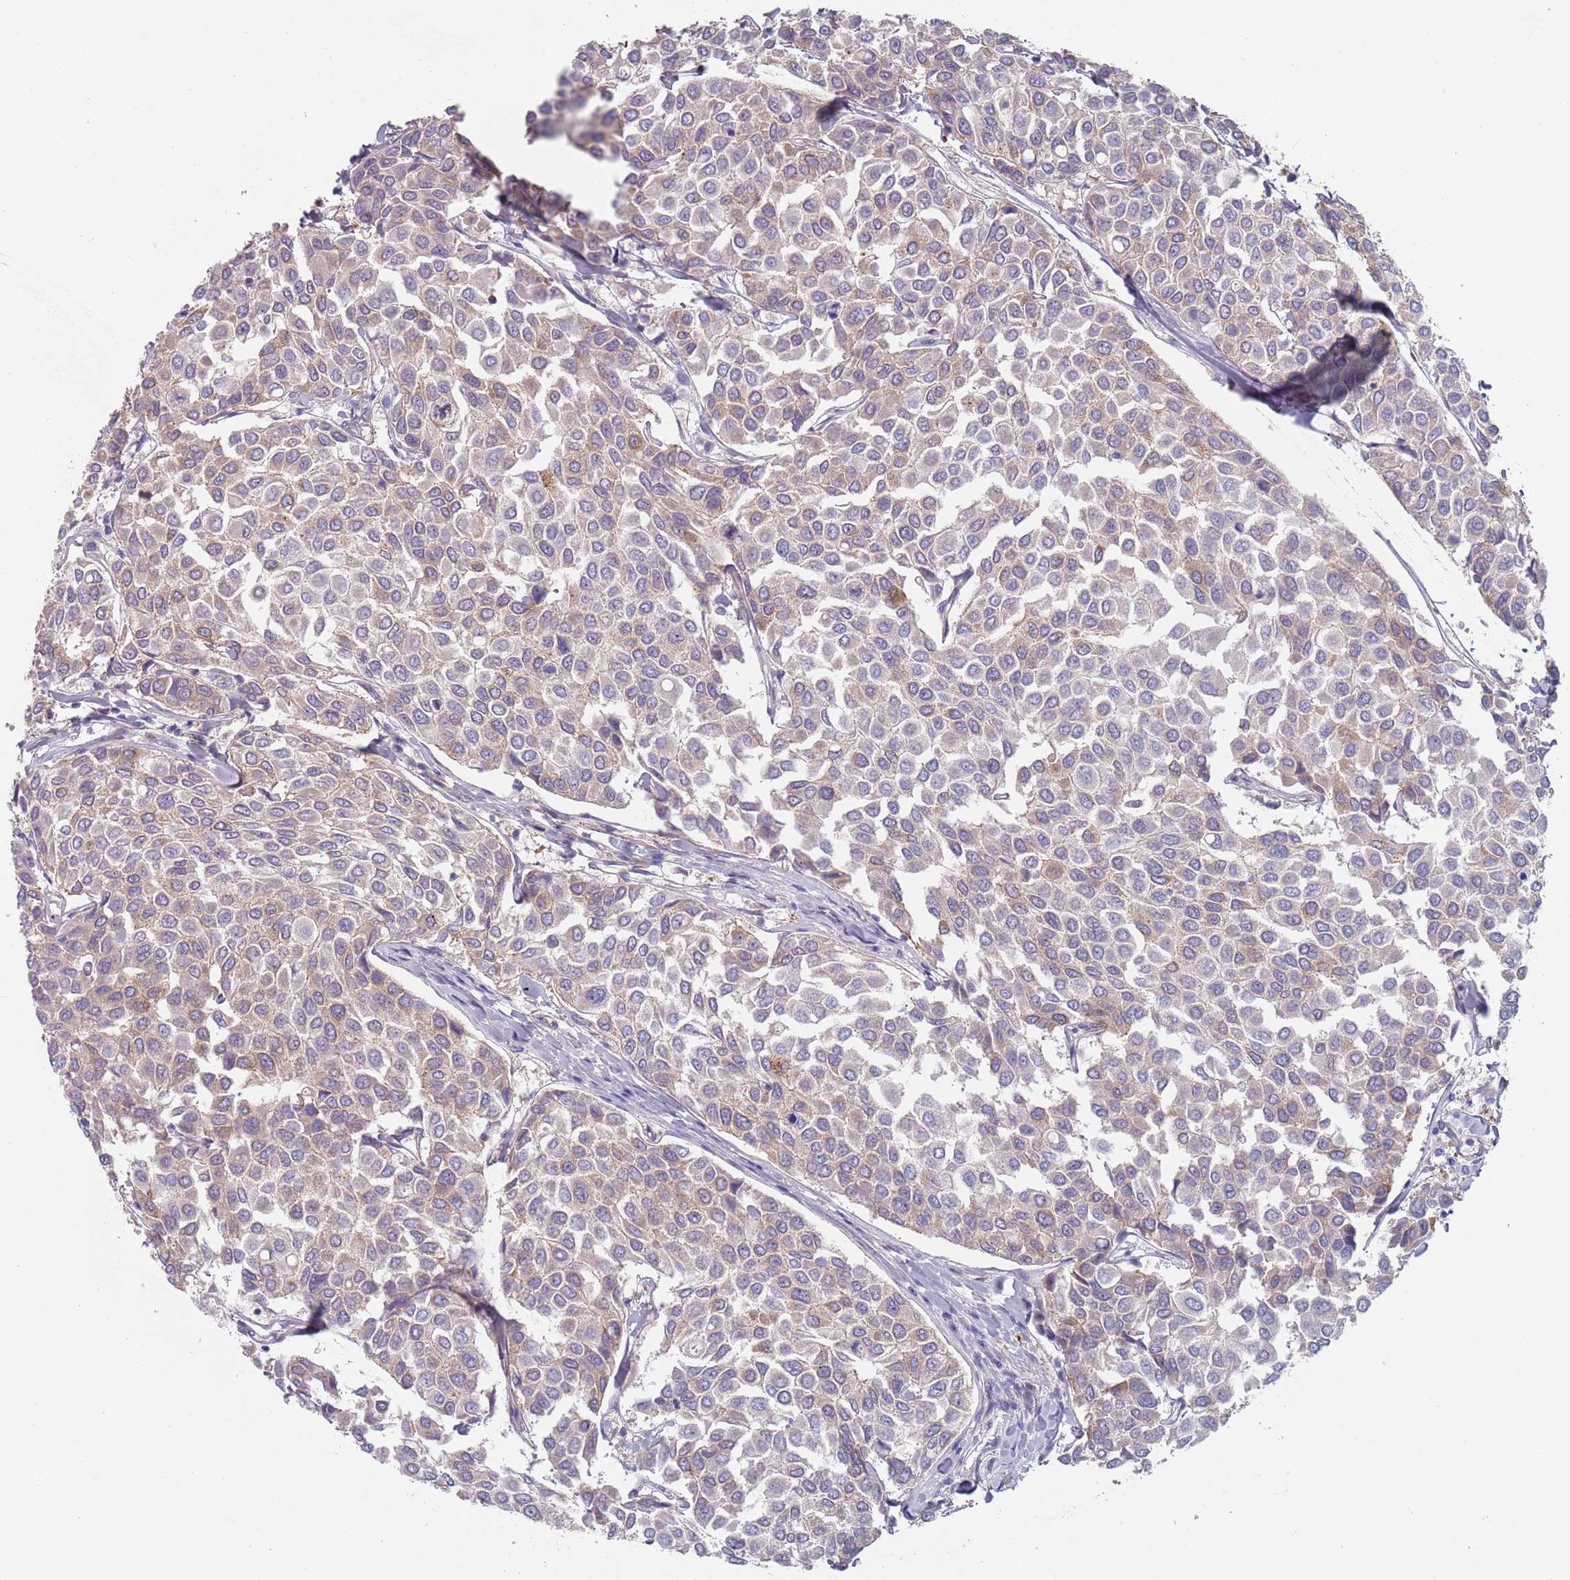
{"staining": {"intensity": "weak", "quantity": ">75%", "location": "cytoplasmic/membranous"}, "tissue": "breast cancer", "cell_type": "Tumor cells", "image_type": "cancer", "snomed": [{"axis": "morphology", "description": "Duct carcinoma"}, {"axis": "topography", "description": "Breast"}], "caption": "Human breast cancer (infiltrating ductal carcinoma) stained for a protein (brown) reveals weak cytoplasmic/membranous positive staining in approximately >75% of tumor cells.", "gene": "APPL2", "patient": {"sex": "female", "age": 55}}